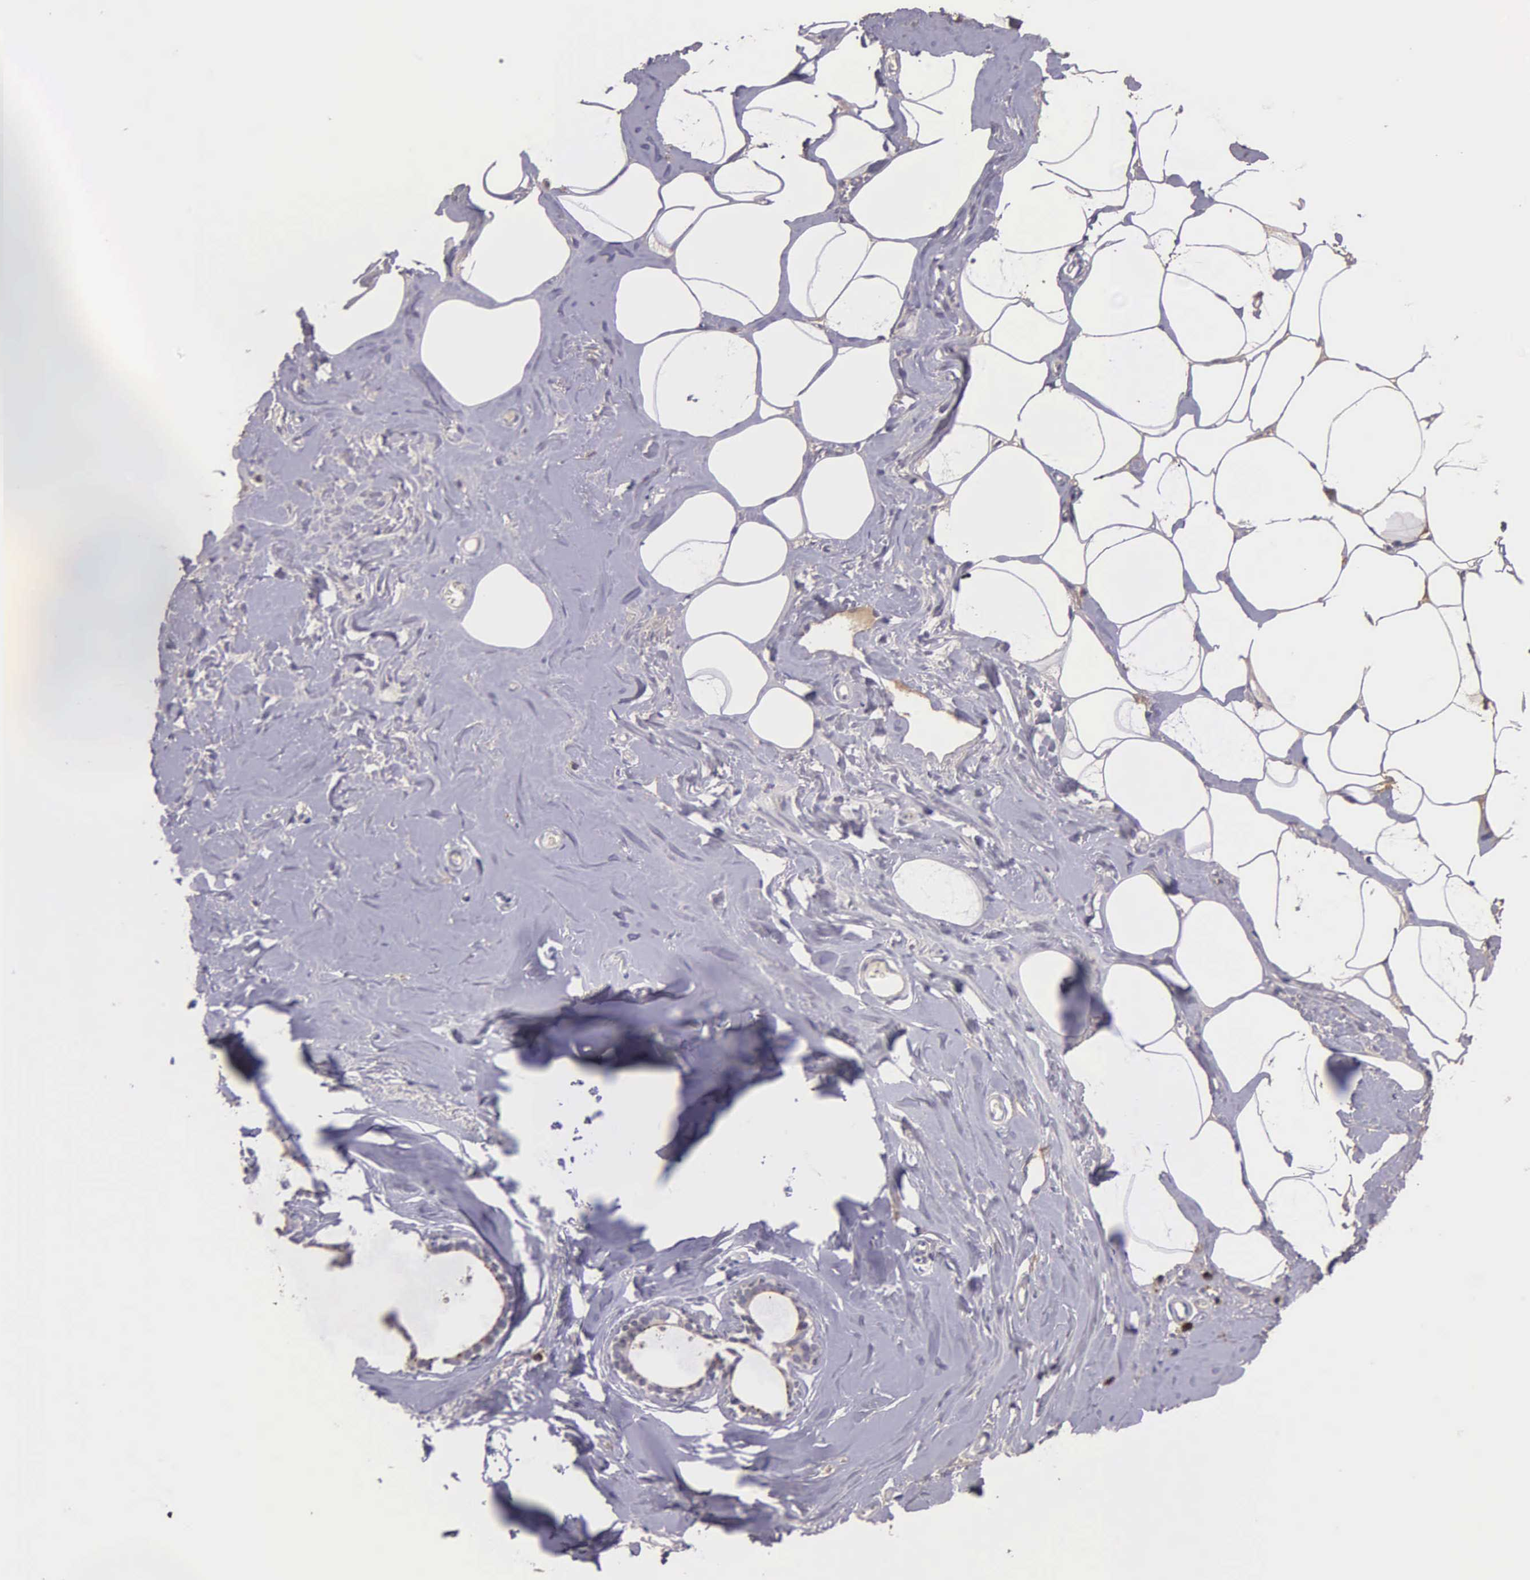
{"staining": {"intensity": "negative", "quantity": "none", "location": "none"}, "tissue": "breast", "cell_type": "Adipocytes", "image_type": "normal", "snomed": [{"axis": "morphology", "description": "Normal tissue, NOS"}, {"axis": "topography", "description": "Breast"}], "caption": "IHC micrograph of normal human breast stained for a protein (brown), which shows no expression in adipocytes. Nuclei are stained in blue.", "gene": "MCM5", "patient": {"sex": "female", "age": 45}}